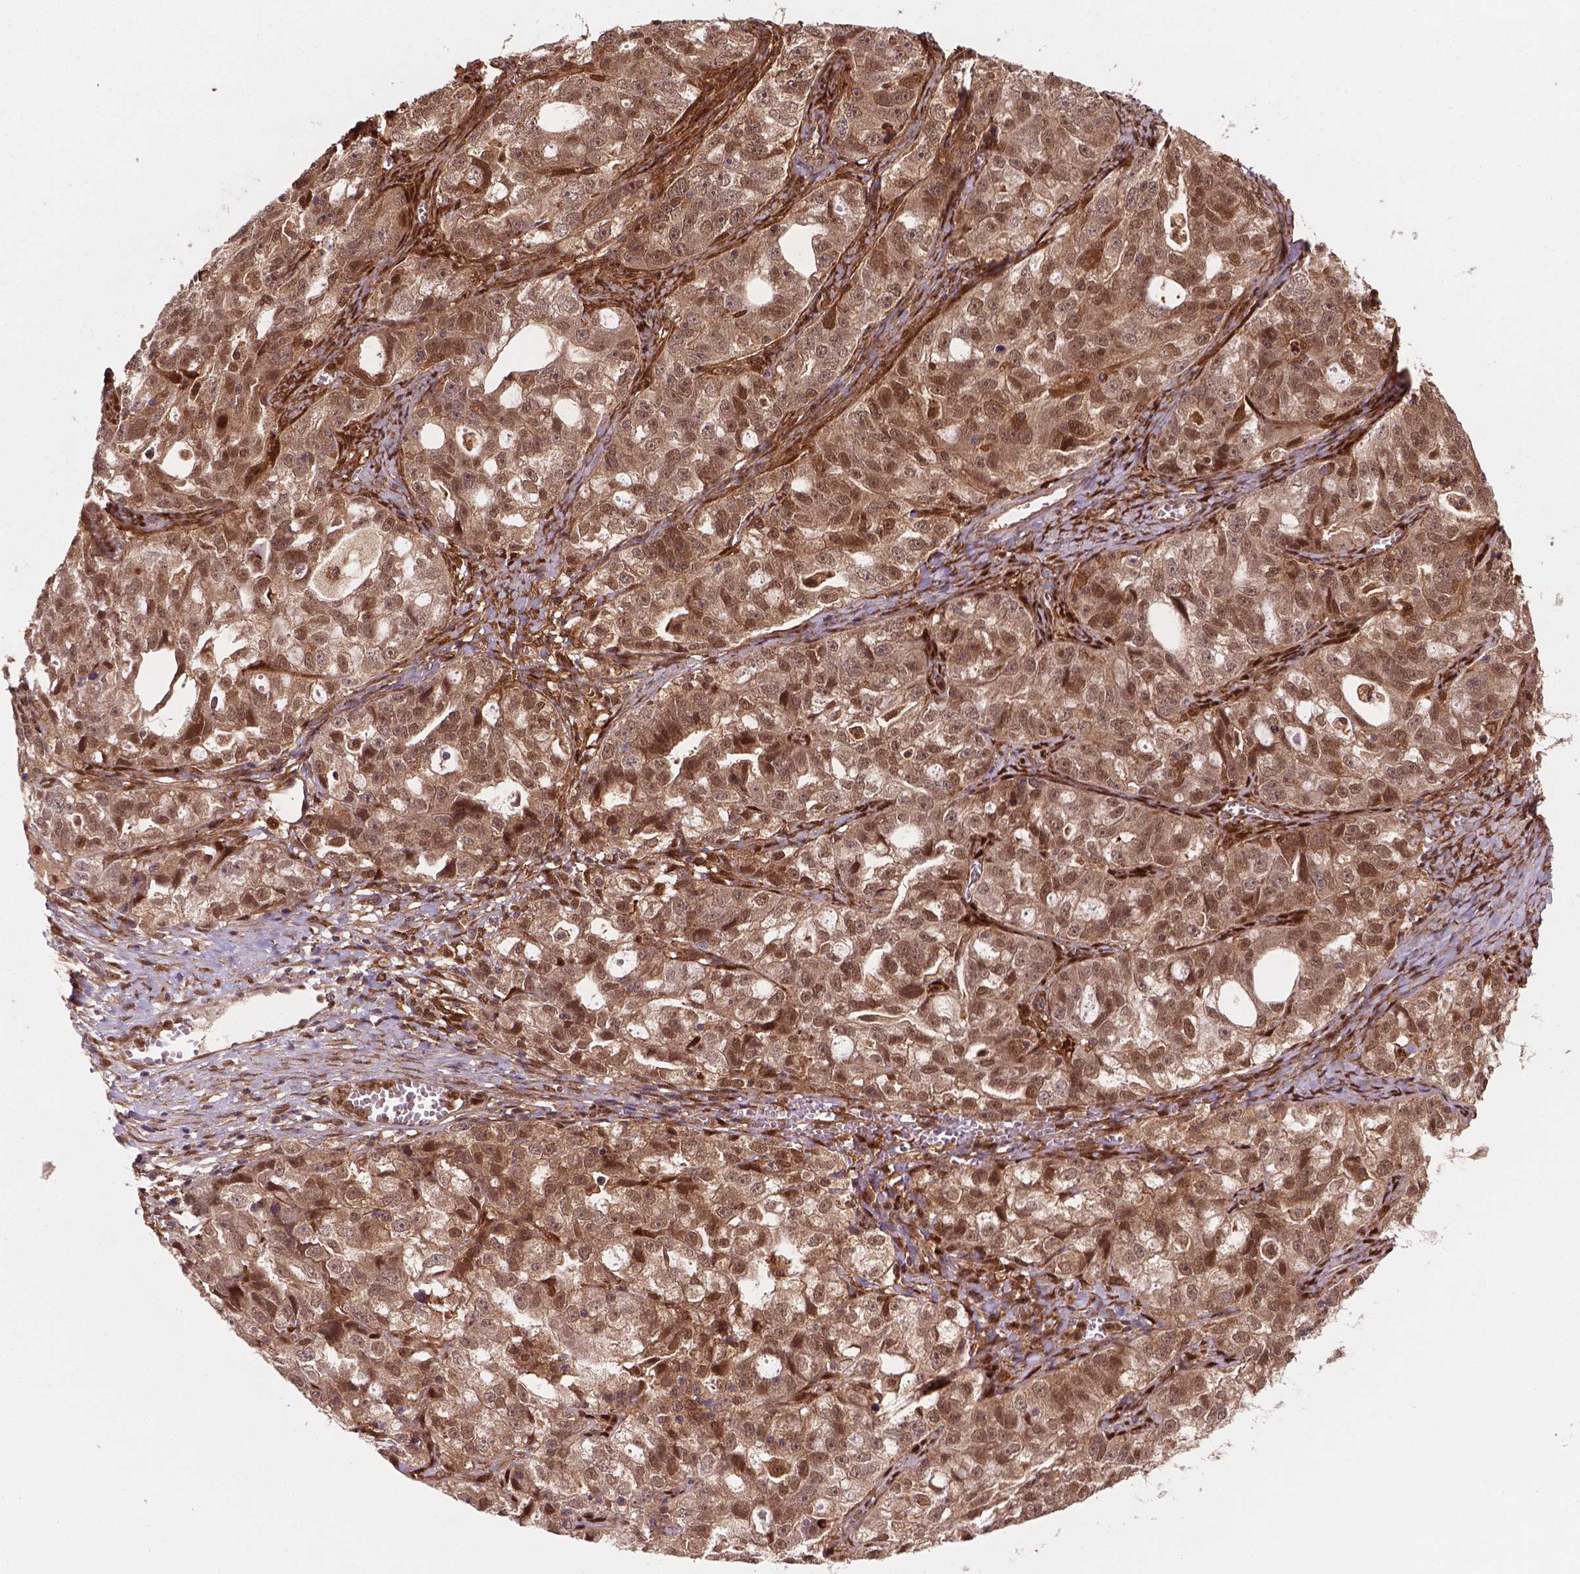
{"staining": {"intensity": "moderate", "quantity": ">75%", "location": "cytoplasmic/membranous,nuclear"}, "tissue": "ovarian cancer", "cell_type": "Tumor cells", "image_type": "cancer", "snomed": [{"axis": "morphology", "description": "Cystadenocarcinoma, serous, NOS"}, {"axis": "topography", "description": "Ovary"}], "caption": "This is a histology image of IHC staining of ovarian cancer, which shows moderate staining in the cytoplasmic/membranous and nuclear of tumor cells.", "gene": "PLIN3", "patient": {"sex": "female", "age": 51}}